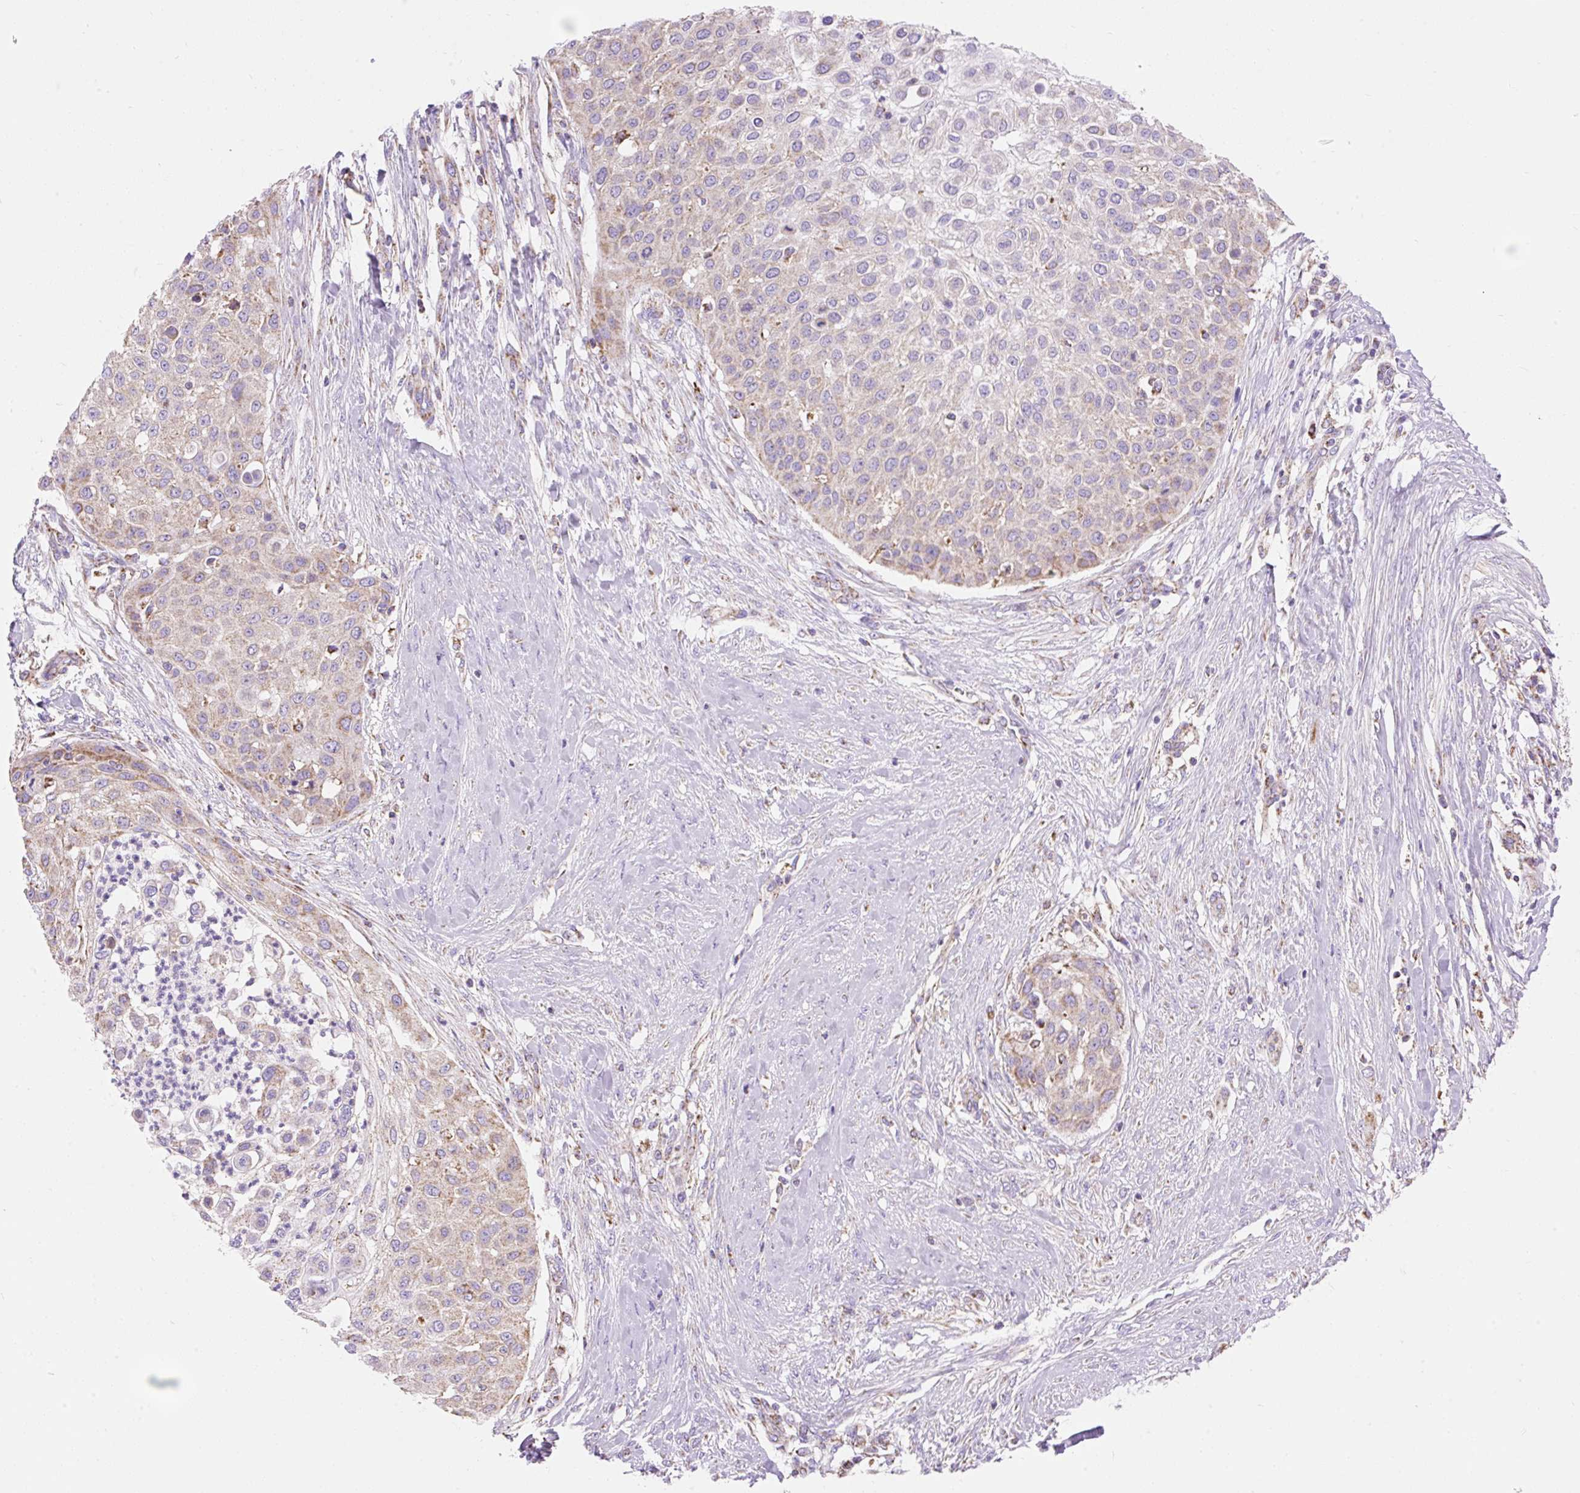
{"staining": {"intensity": "weak", "quantity": ">75%", "location": "cytoplasmic/membranous"}, "tissue": "skin cancer", "cell_type": "Tumor cells", "image_type": "cancer", "snomed": [{"axis": "morphology", "description": "Squamous cell carcinoma, NOS"}, {"axis": "topography", "description": "Skin"}], "caption": "Weak cytoplasmic/membranous positivity for a protein is identified in approximately >75% of tumor cells of skin squamous cell carcinoma using immunohistochemistry (IHC).", "gene": "DAAM2", "patient": {"sex": "female", "age": 87}}